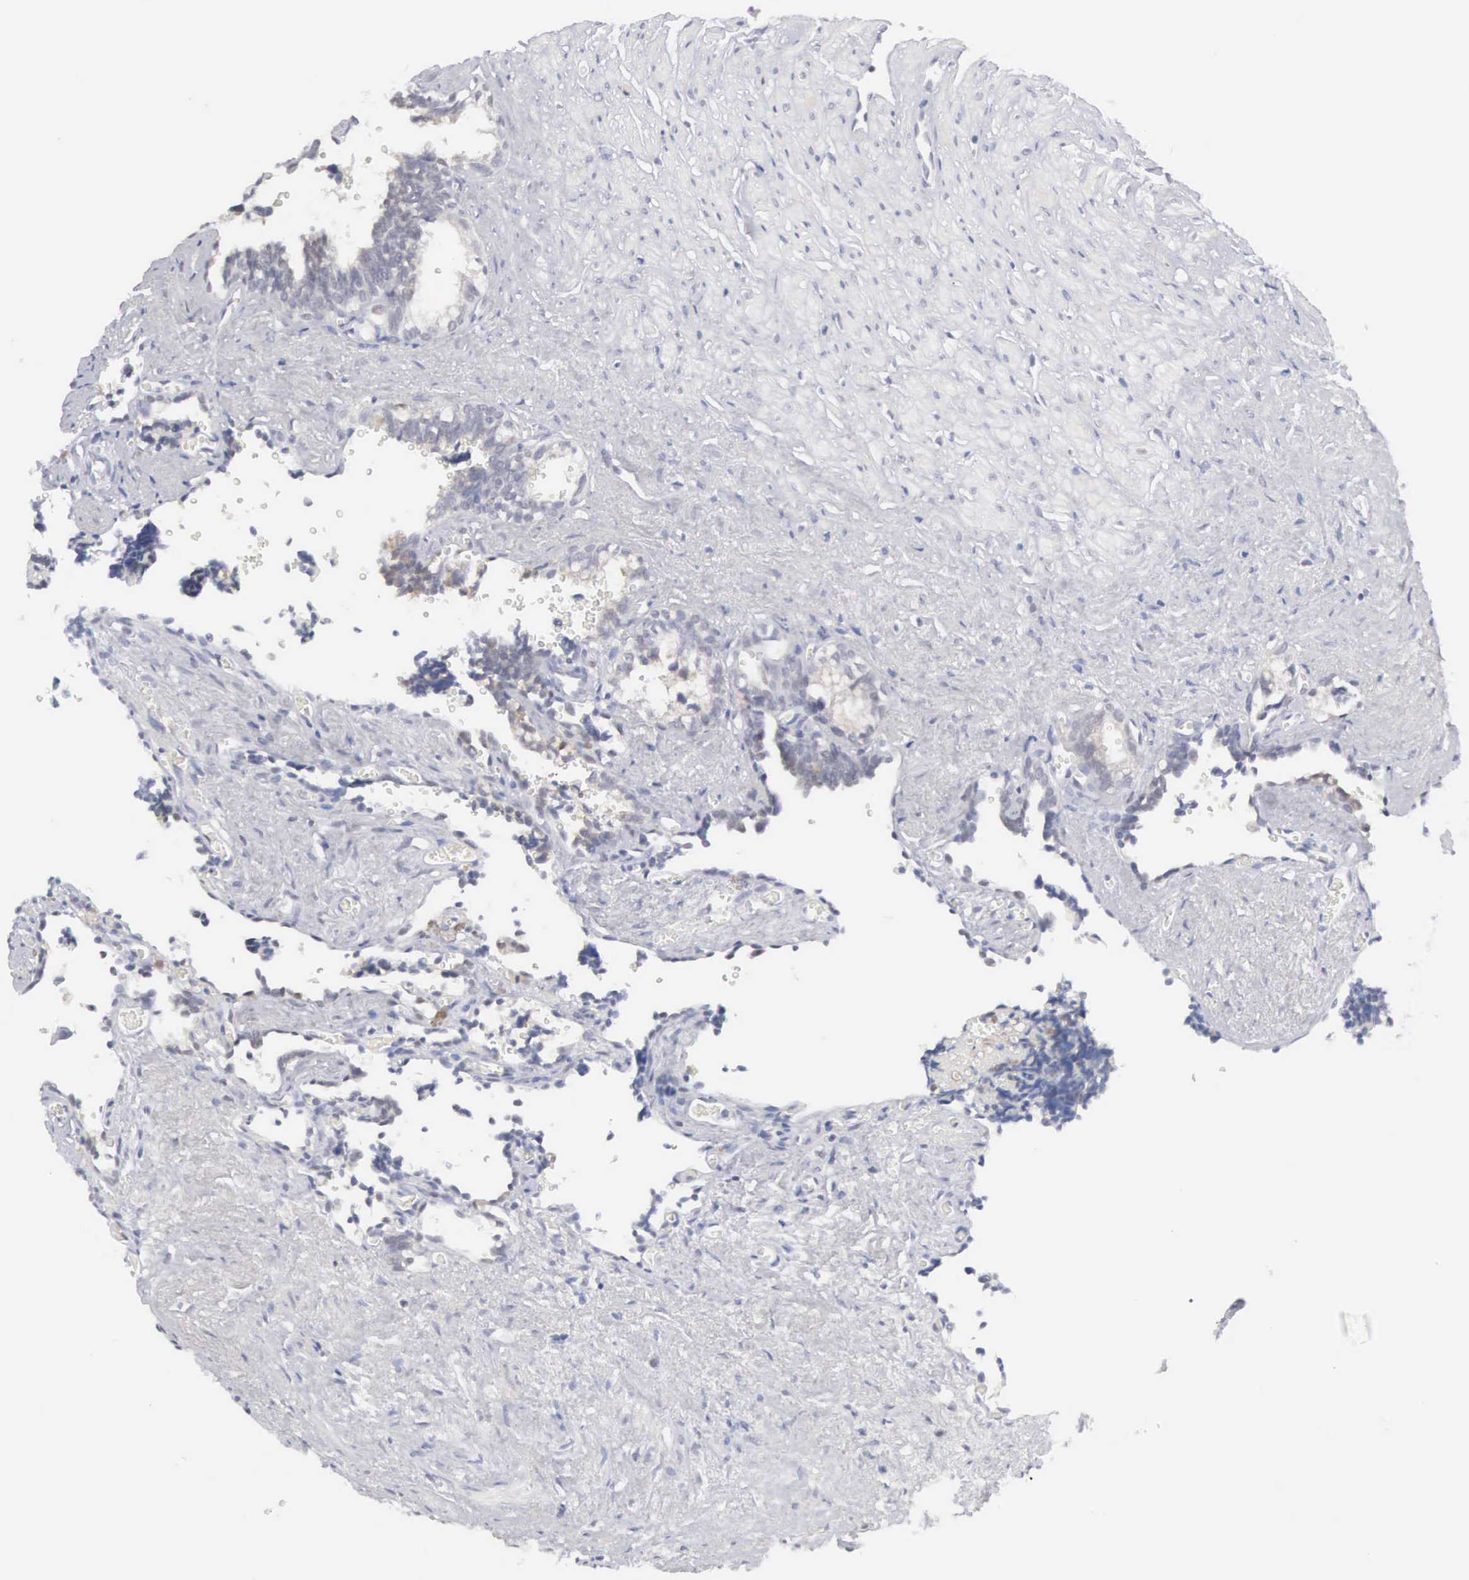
{"staining": {"intensity": "negative", "quantity": "none", "location": "none"}, "tissue": "seminal vesicle", "cell_type": "Glandular cells", "image_type": "normal", "snomed": [{"axis": "morphology", "description": "Normal tissue, NOS"}, {"axis": "topography", "description": "Seminal veicle"}], "caption": "This image is of unremarkable seminal vesicle stained with immunohistochemistry (IHC) to label a protein in brown with the nuclei are counter-stained blue. There is no staining in glandular cells. (Brightfield microscopy of DAB immunohistochemistry (IHC) at high magnification).", "gene": "MNAT1", "patient": {"sex": "male", "age": 60}}